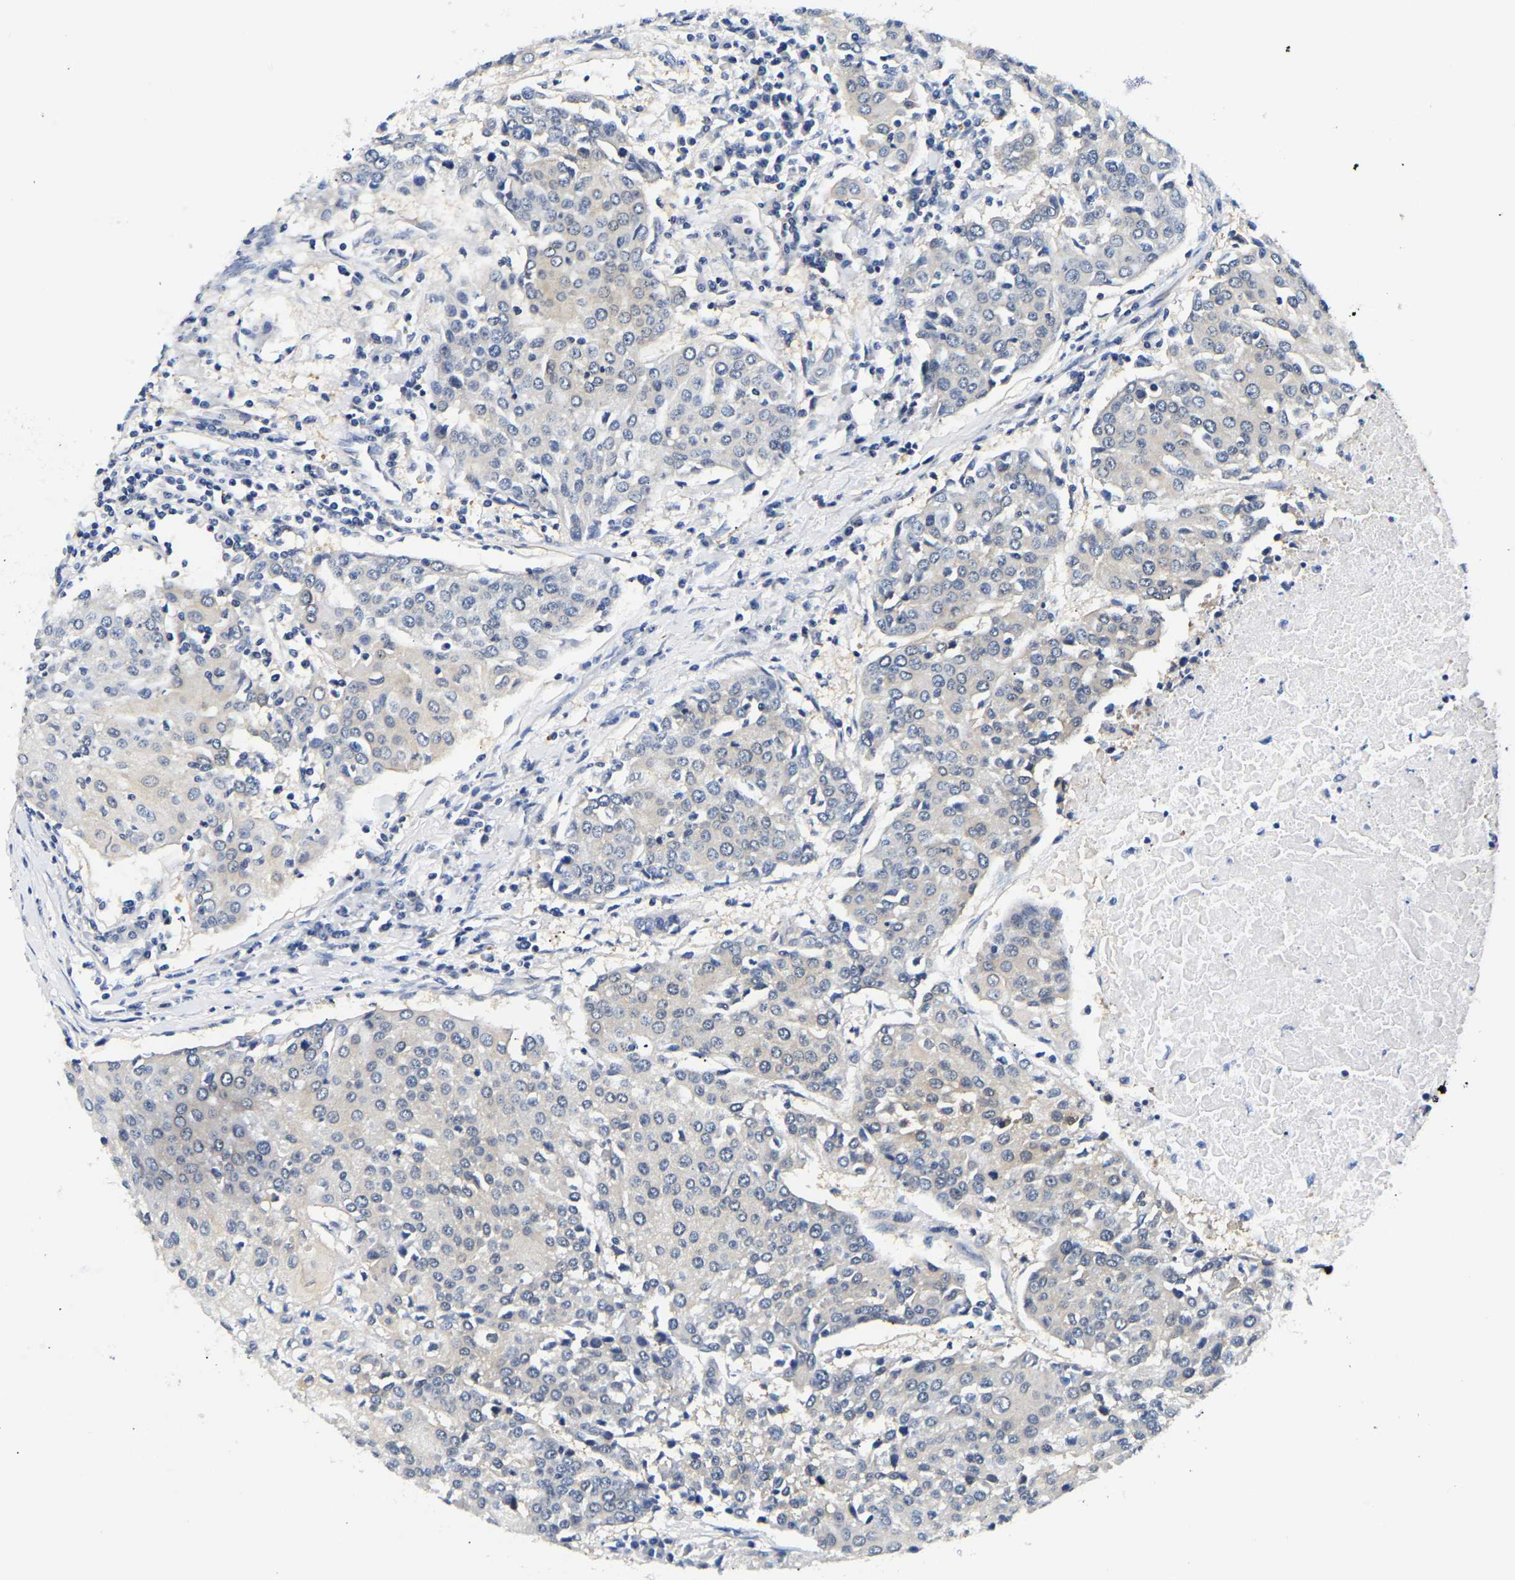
{"staining": {"intensity": "negative", "quantity": "none", "location": "none"}, "tissue": "urothelial cancer", "cell_type": "Tumor cells", "image_type": "cancer", "snomed": [{"axis": "morphology", "description": "Urothelial carcinoma, High grade"}, {"axis": "topography", "description": "Urinary bladder"}], "caption": "This is a photomicrograph of immunohistochemistry staining of high-grade urothelial carcinoma, which shows no staining in tumor cells.", "gene": "UCHL3", "patient": {"sex": "female", "age": 85}}